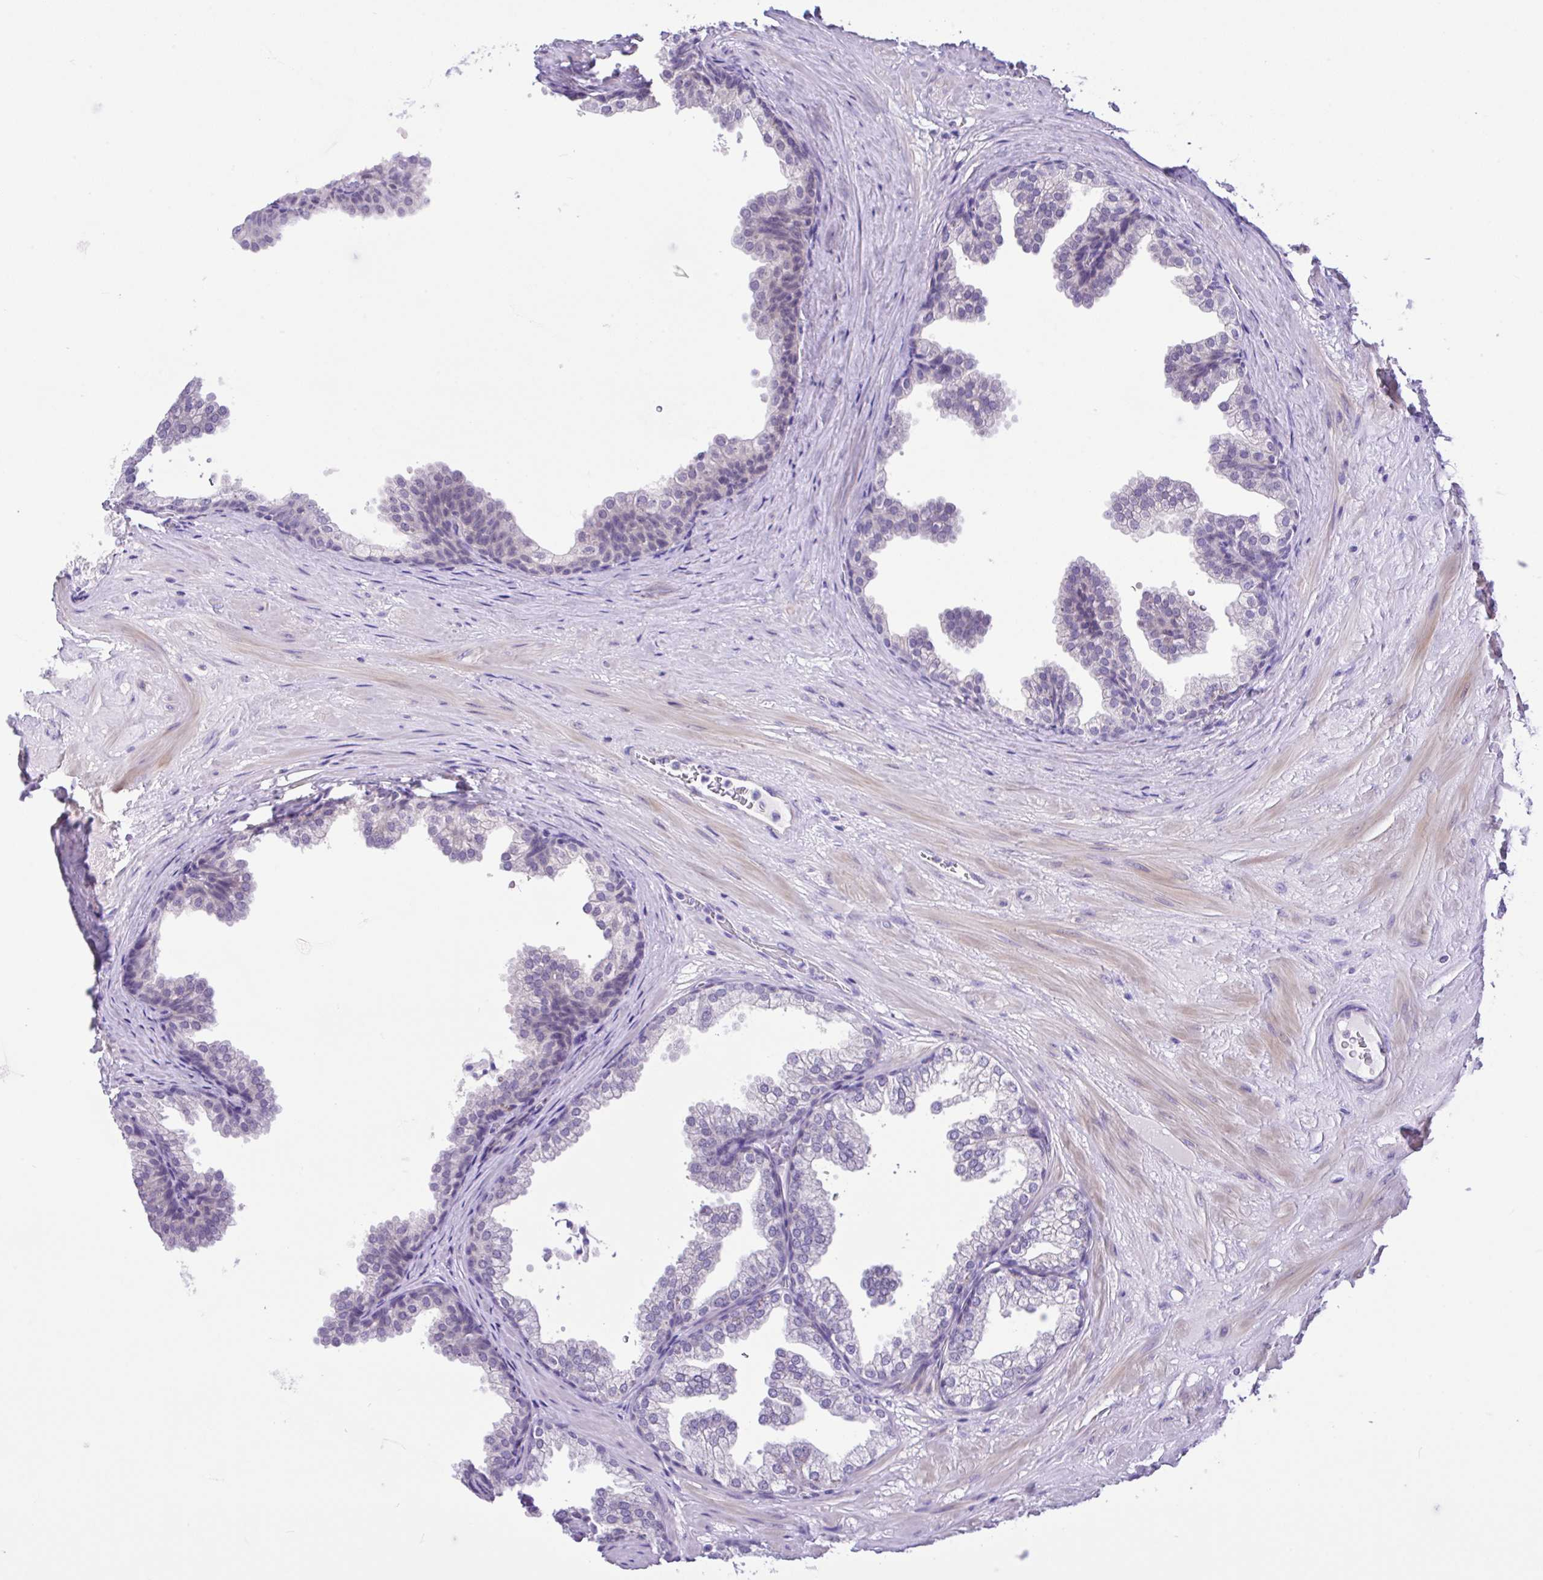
{"staining": {"intensity": "negative", "quantity": "none", "location": "none"}, "tissue": "prostate", "cell_type": "Glandular cells", "image_type": "normal", "snomed": [{"axis": "morphology", "description": "Normal tissue, NOS"}, {"axis": "topography", "description": "Prostate"}], "caption": "Glandular cells are negative for protein expression in unremarkable human prostate.", "gene": "ANO4", "patient": {"sex": "male", "age": 37}}